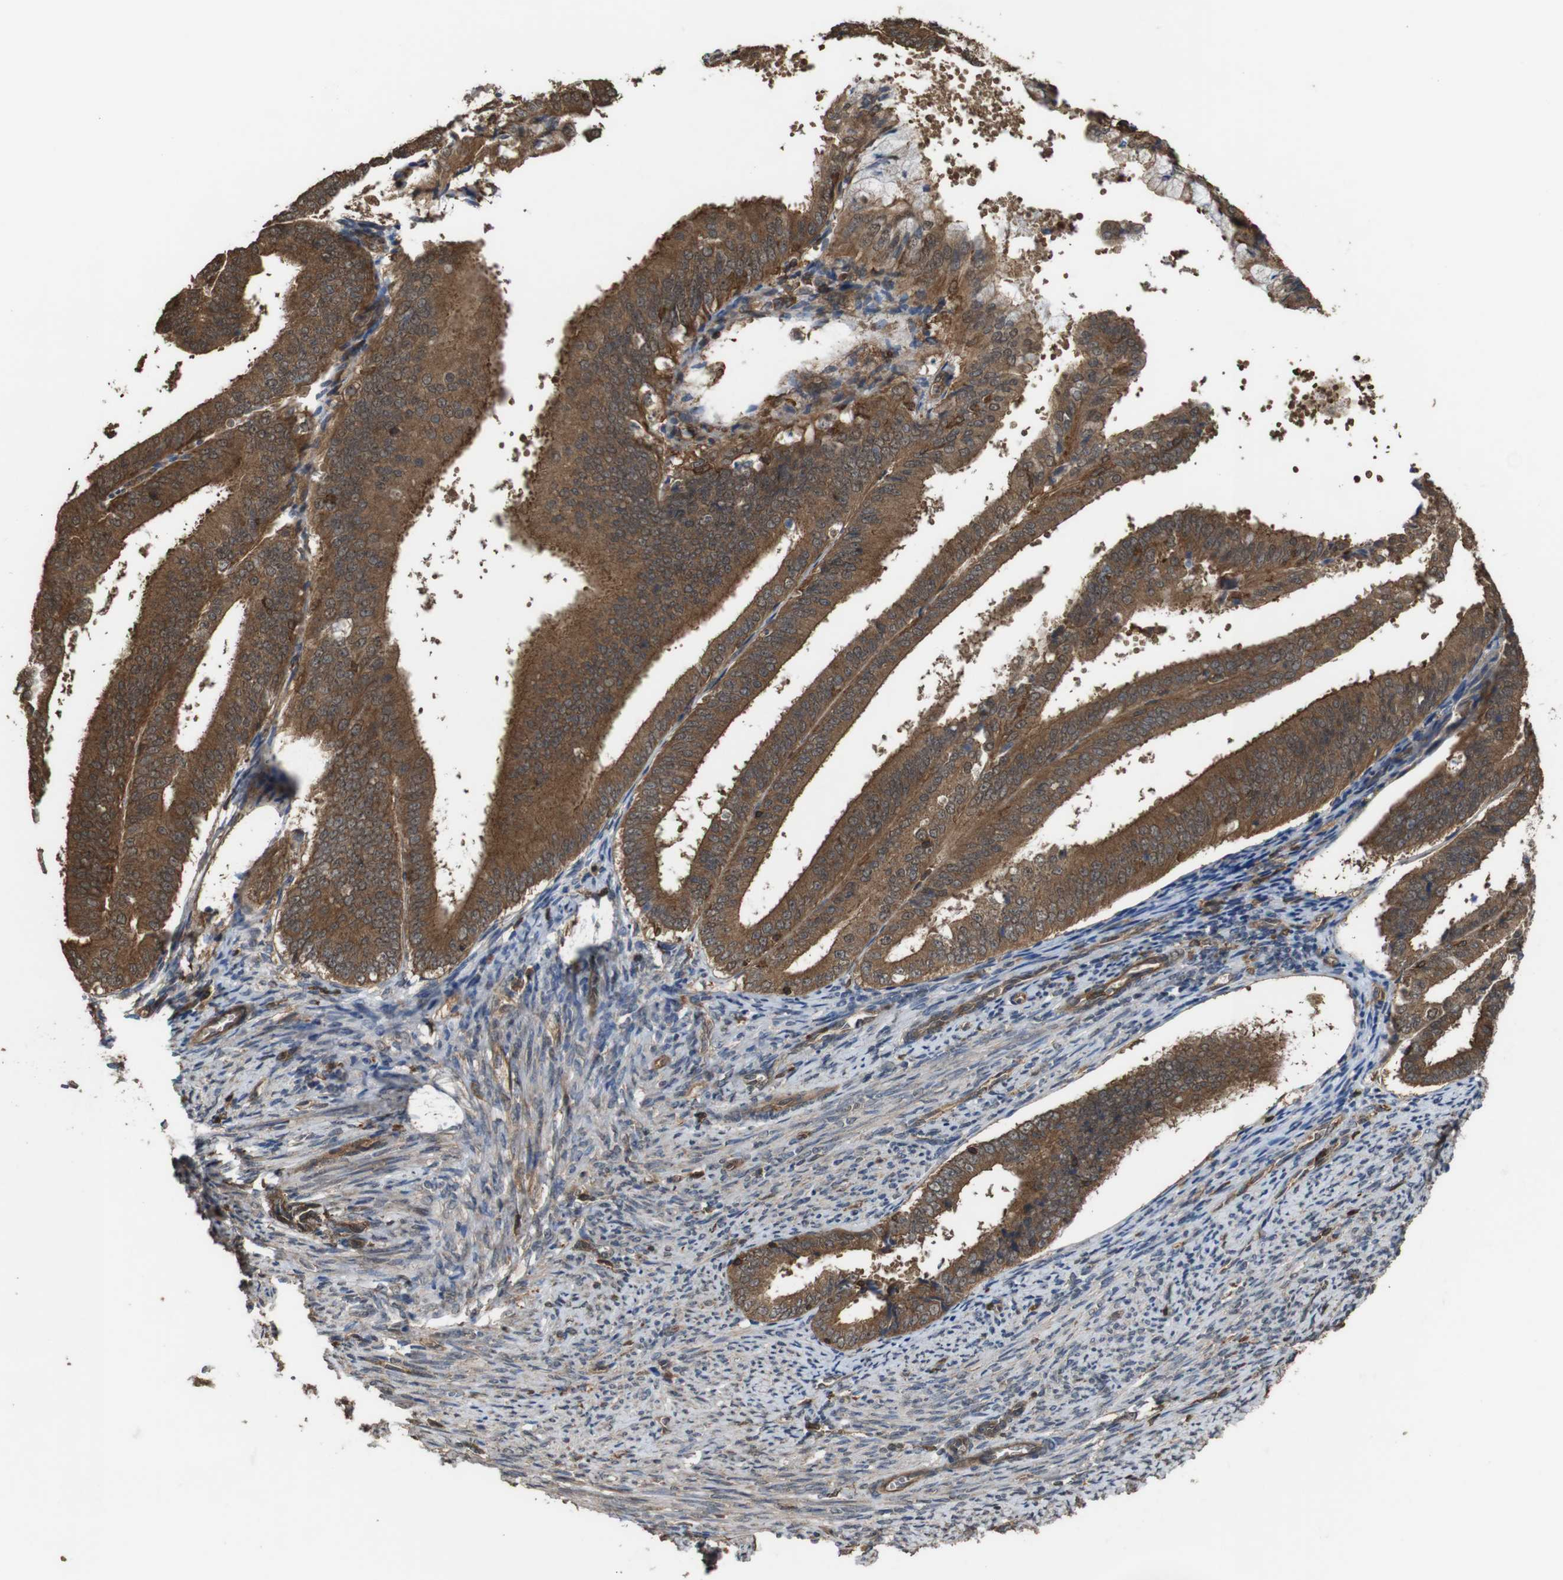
{"staining": {"intensity": "strong", "quantity": ">75%", "location": "cytoplasmic/membranous"}, "tissue": "endometrial cancer", "cell_type": "Tumor cells", "image_type": "cancer", "snomed": [{"axis": "morphology", "description": "Adenocarcinoma, NOS"}, {"axis": "topography", "description": "Endometrium"}], "caption": "Tumor cells show strong cytoplasmic/membranous expression in approximately >75% of cells in endometrial cancer.", "gene": "BAG4", "patient": {"sex": "female", "age": 63}}